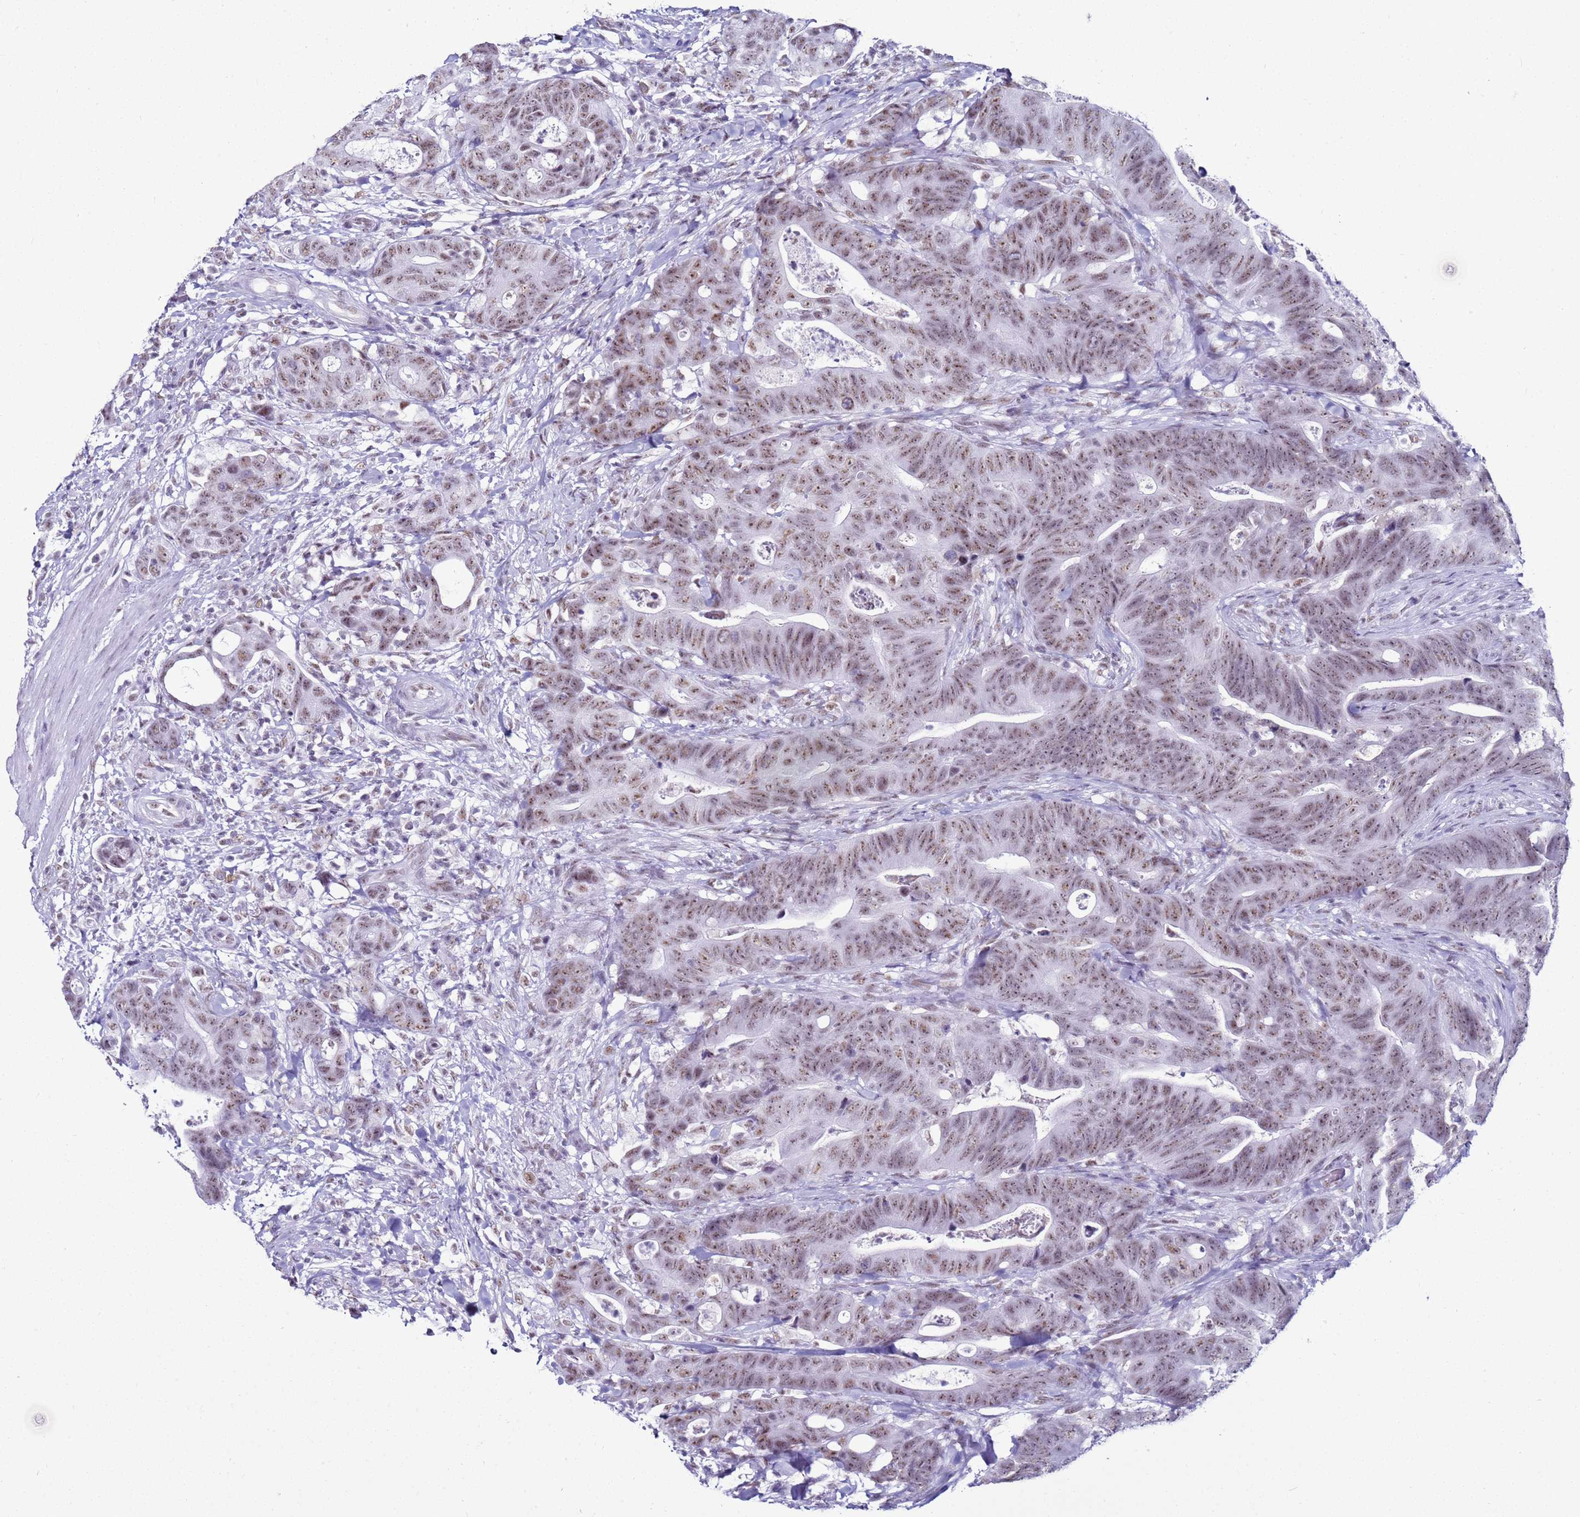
{"staining": {"intensity": "moderate", "quantity": ">75%", "location": "nuclear"}, "tissue": "colorectal cancer", "cell_type": "Tumor cells", "image_type": "cancer", "snomed": [{"axis": "morphology", "description": "Adenocarcinoma, NOS"}, {"axis": "topography", "description": "Colon"}], "caption": "Adenocarcinoma (colorectal) stained with immunohistochemistry exhibits moderate nuclear expression in about >75% of tumor cells.", "gene": "DHX15", "patient": {"sex": "female", "age": 82}}